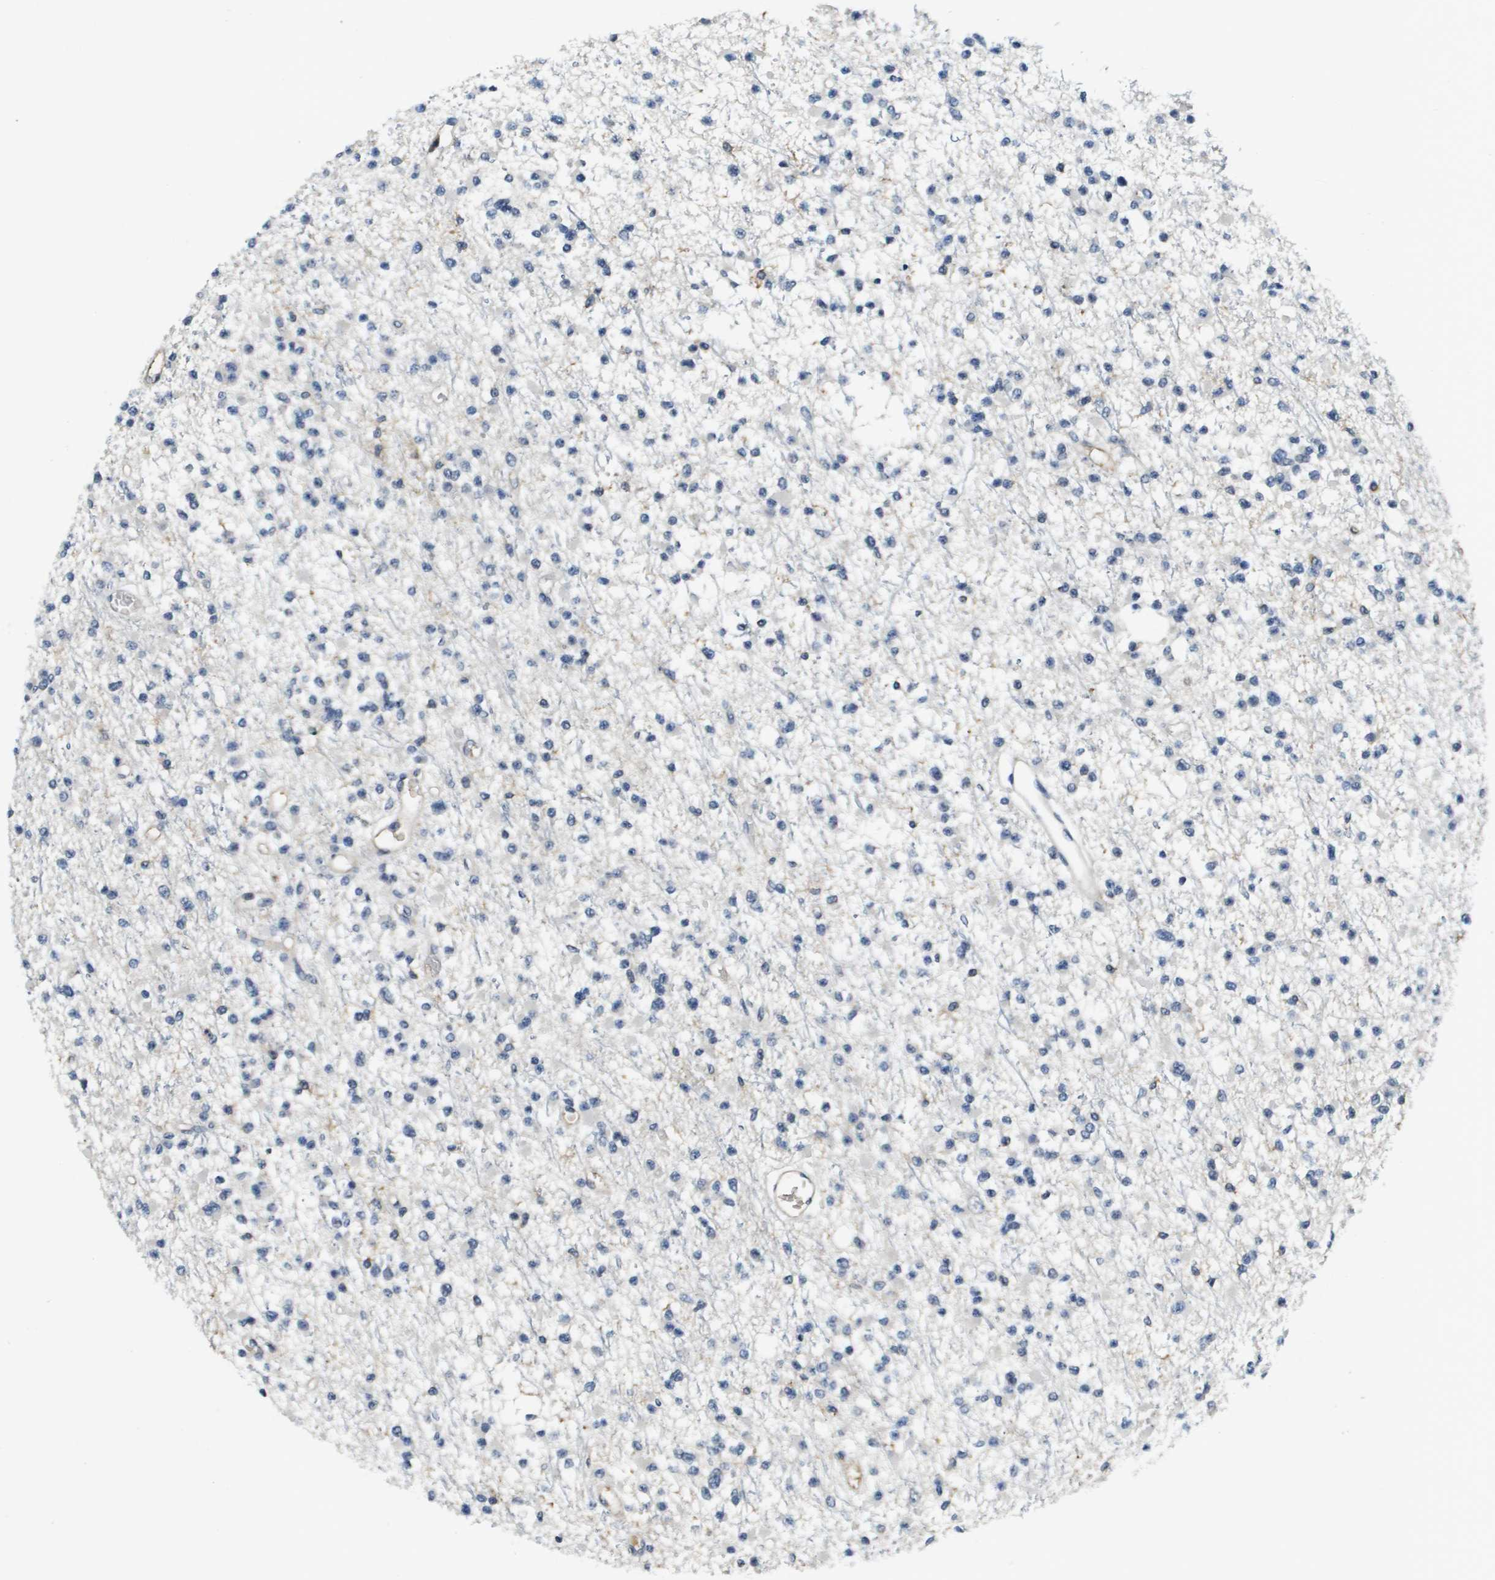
{"staining": {"intensity": "negative", "quantity": "none", "location": "none"}, "tissue": "glioma", "cell_type": "Tumor cells", "image_type": "cancer", "snomed": [{"axis": "morphology", "description": "Glioma, malignant, Low grade"}, {"axis": "topography", "description": "Brain"}], "caption": "This photomicrograph is of malignant low-grade glioma stained with immunohistochemistry (IHC) to label a protein in brown with the nuclei are counter-stained blue. There is no expression in tumor cells.", "gene": "SLC16A3", "patient": {"sex": "female", "age": 22}}